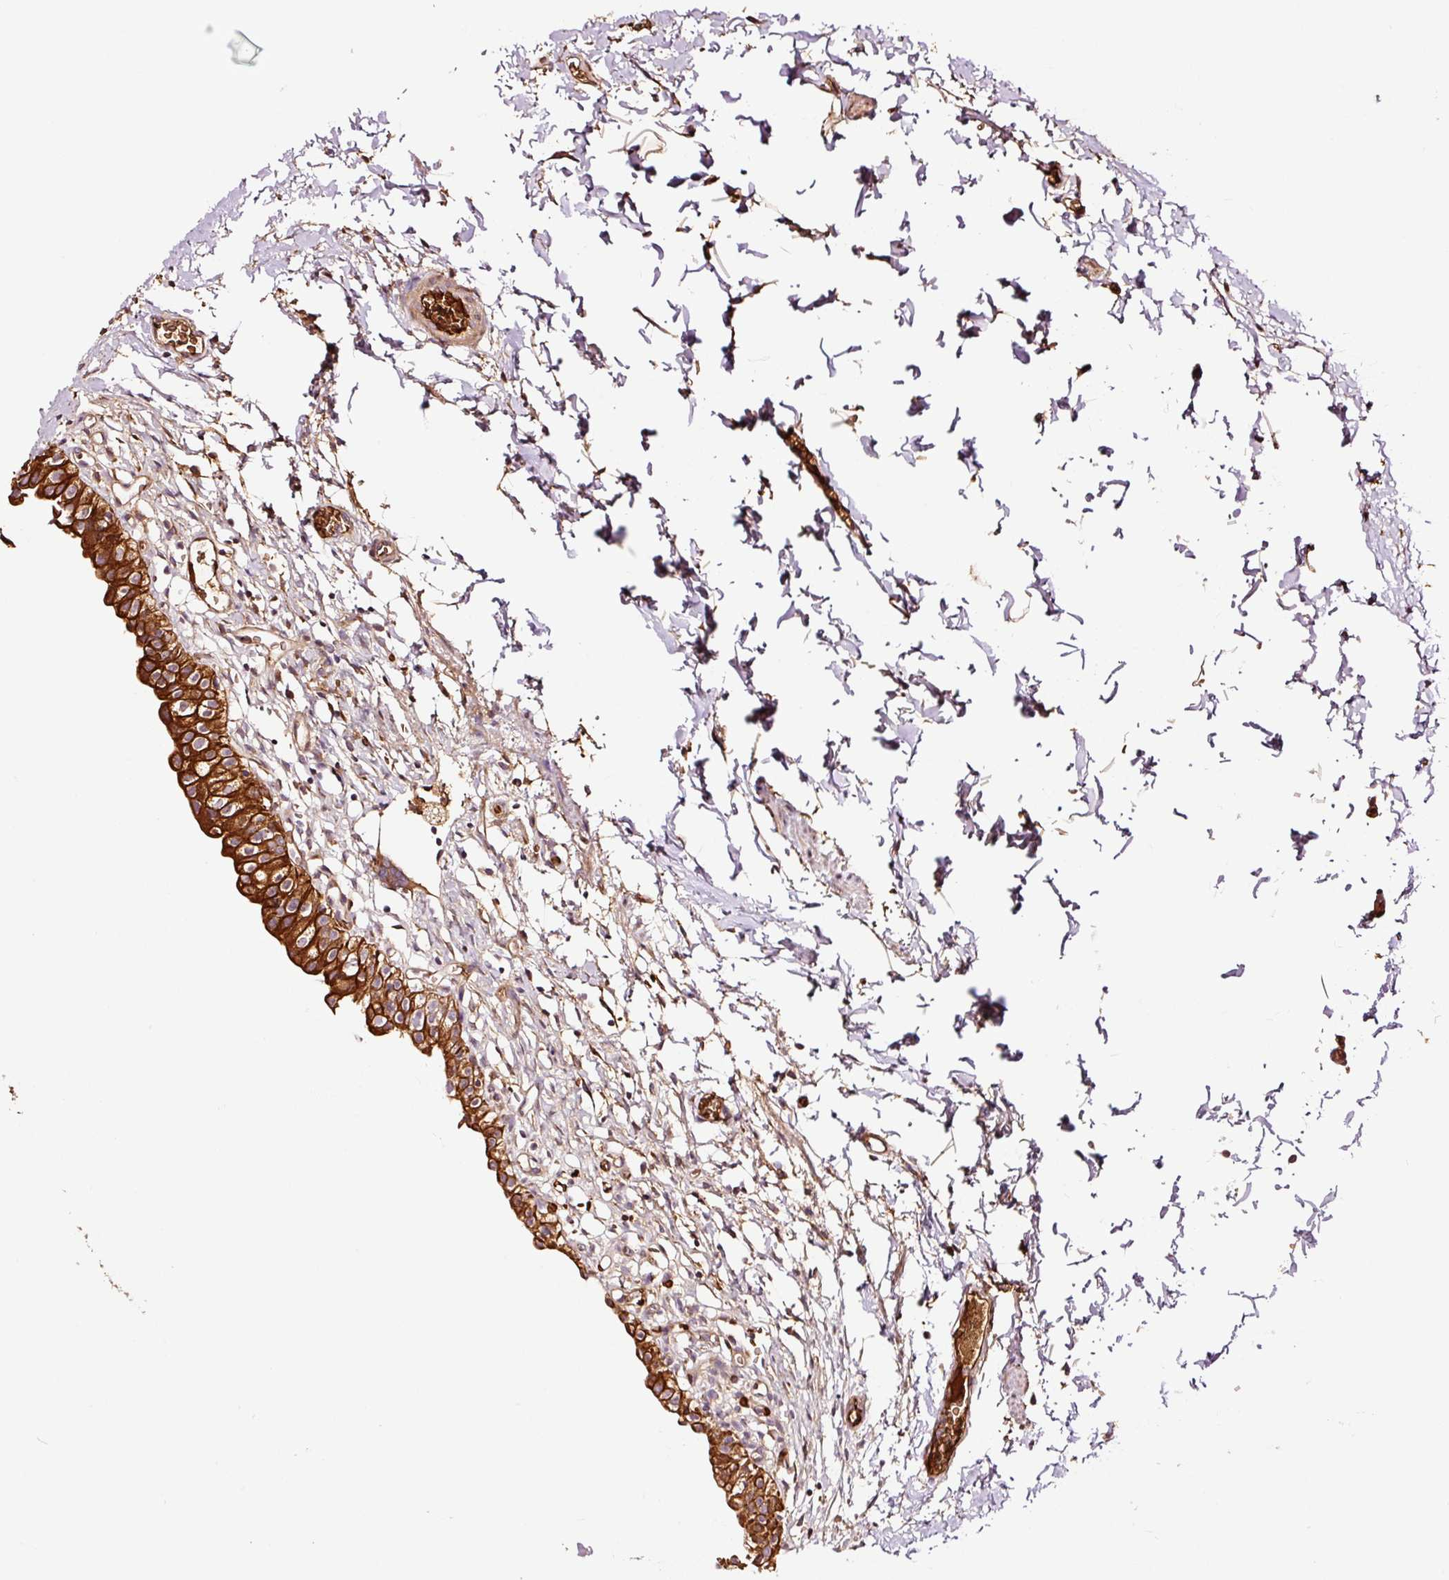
{"staining": {"intensity": "strong", "quantity": ">75%", "location": "cytoplasmic/membranous"}, "tissue": "urinary bladder", "cell_type": "Urothelial cells", "image_type": "normal", "snomed": [{"axis": "morphology", "description": "Normal tissue, NOS"}, {"axis": "topography", "description": "Urinary bladder"}, {"axis": "topography", "description": "Peripheral nerve tissue"}], "caption": "Urothelial cells demonstrate high levels of strong cytoplasmic/membranous expression in approximately >75% of cells in unremarkable urinary bladder. The staining was performed using DAB (3,3'-diaminobenzidine), with brown indicating positive protein expression. Nuclei are stained blue with hematoxylin.", "gene": "PGLYRP2", "patient": {"sex": "male", "age": 55}}